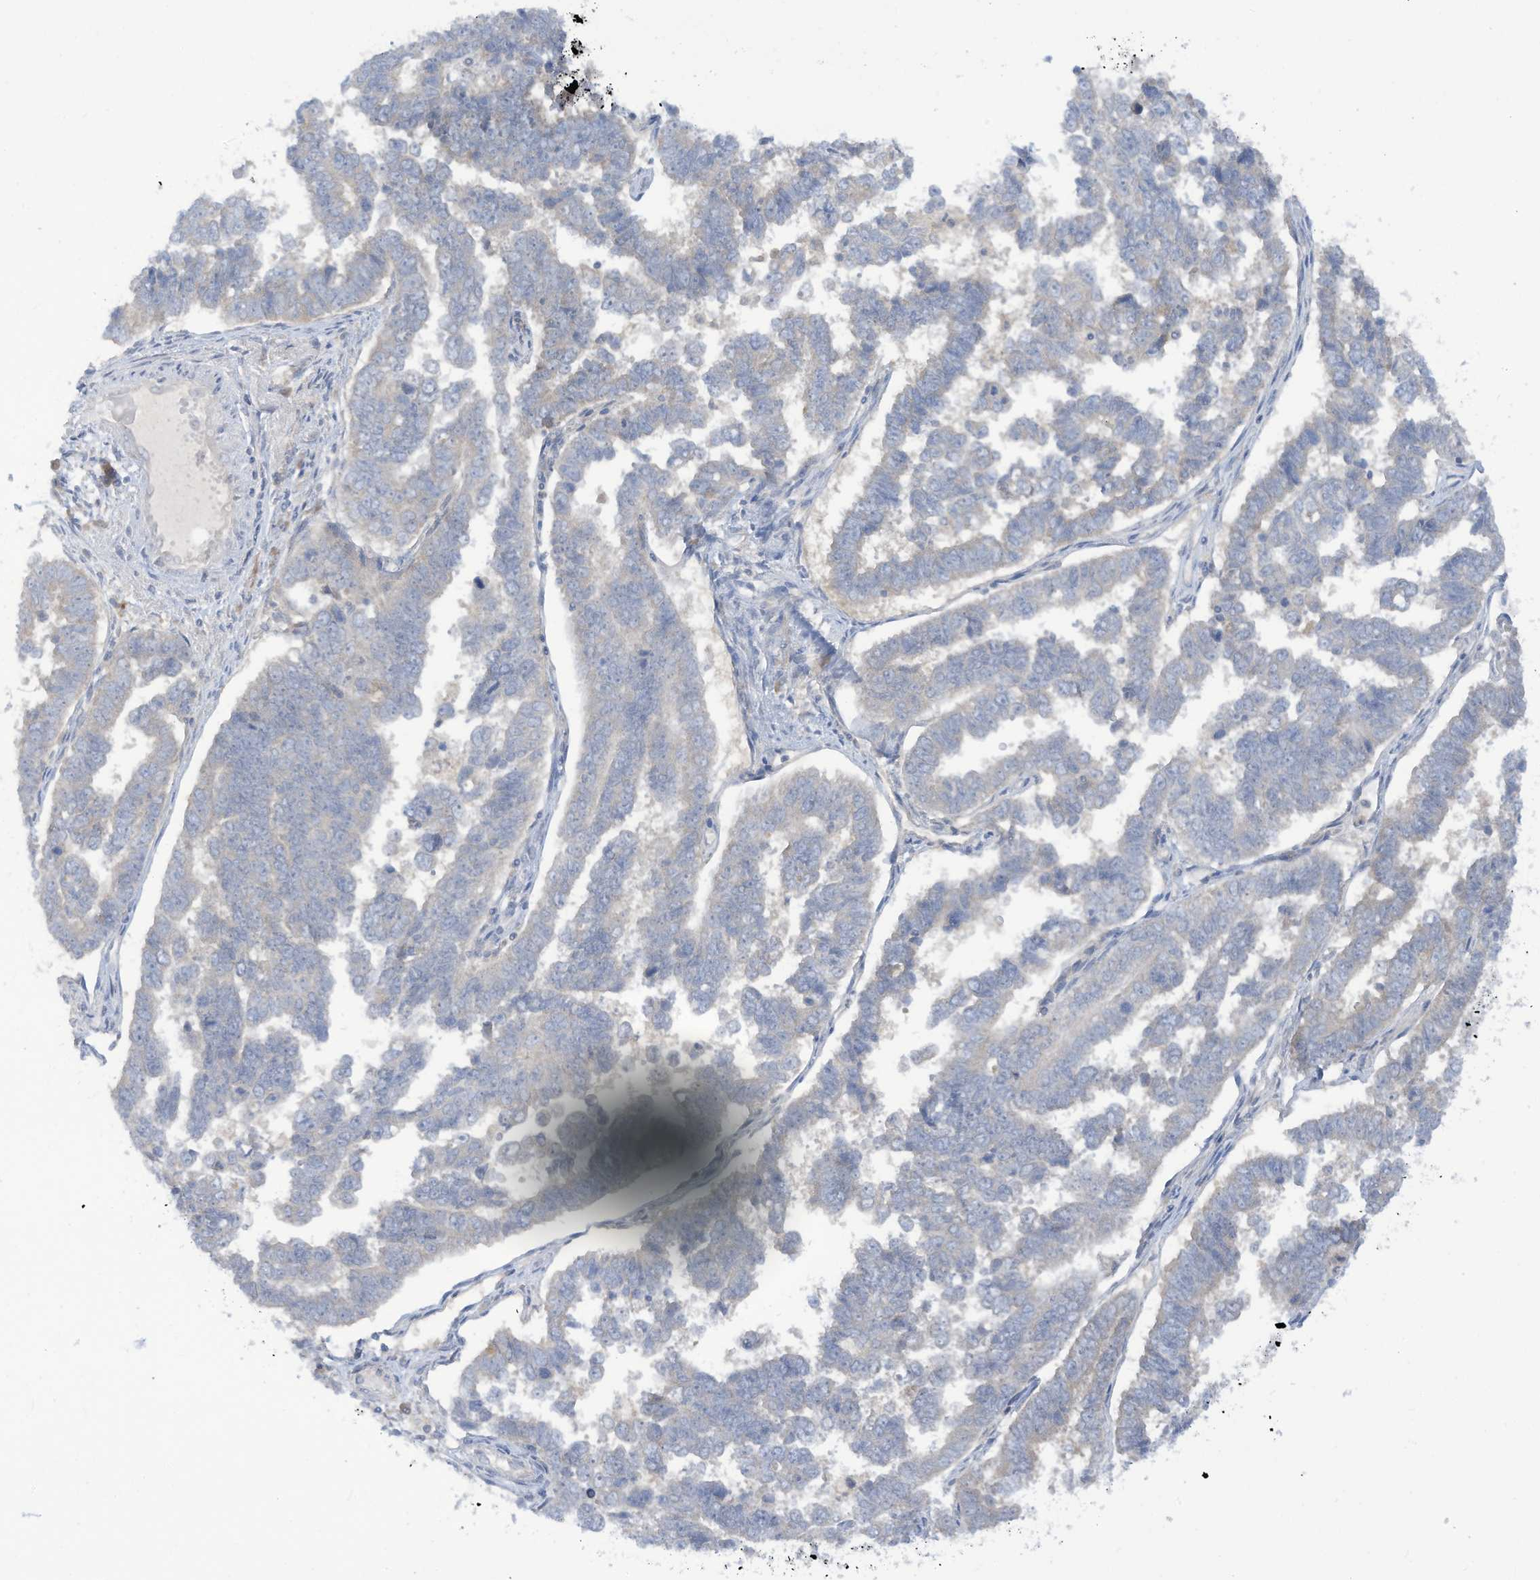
{"staining": {"intensity": "negative", "quantity": "none", "location": "none"}, "tissue": "endometrial cancer", "cell_type": "Tumor cells", "image_type": "cancer", "snomed": [{"axis": "morphology", "description": "Adenocarcinoma, NOS"}, {"axis": "topography", "description": "Endometrium"}], "caption": "Immunohistochemistry (IHC) histopathology image of human endometrial cancer (adenocarcinoma) stained for a protein (brown), which displays no positivity in tumor cells.", "gene": "LRRN2", "patient": {"sex": "female", "age": 75}}